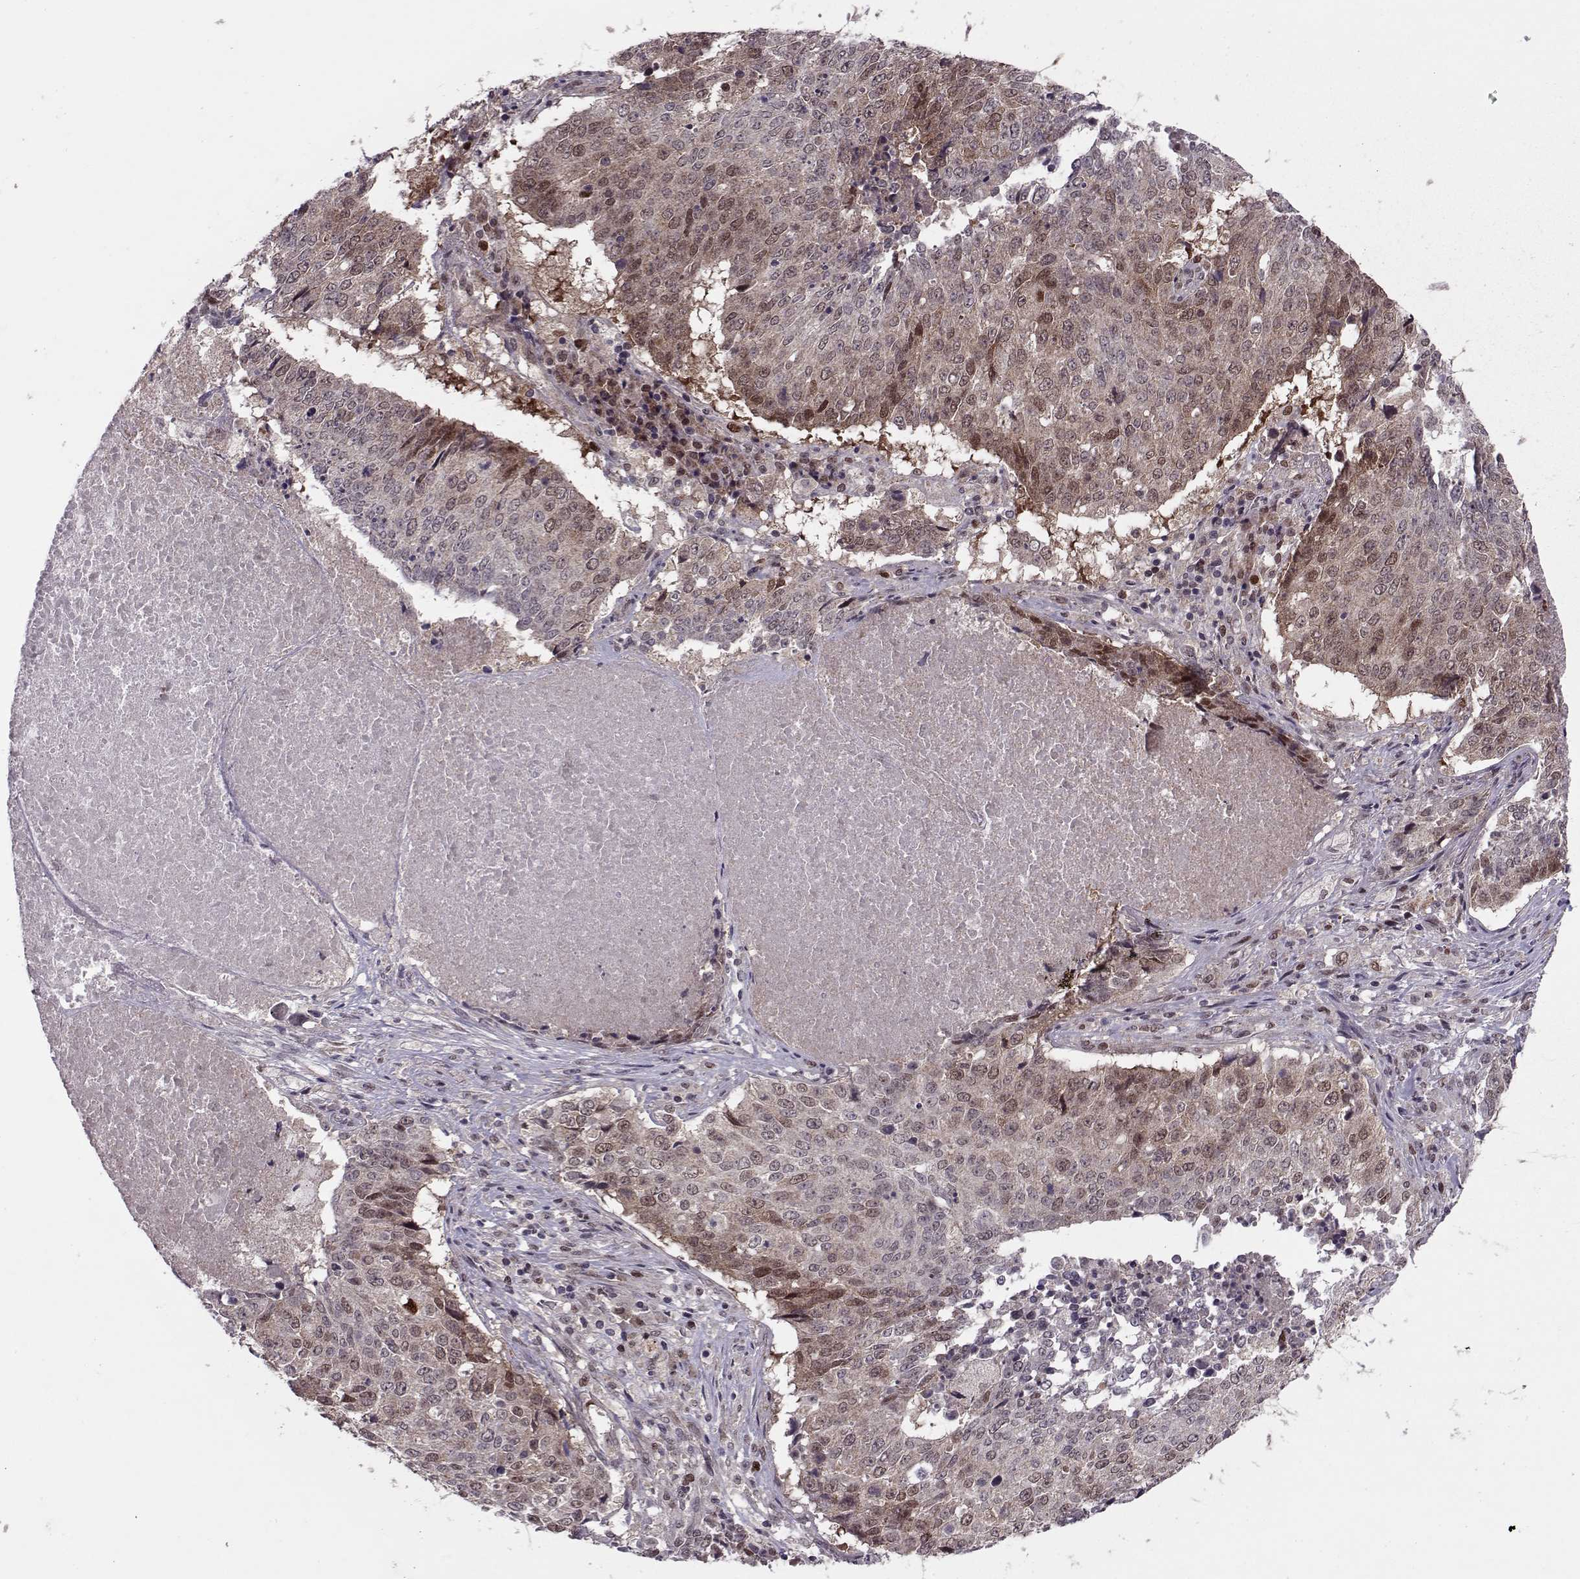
{"staining": {"intensity": "weak", "quantity": "25%-75%", "location": "cytoplasmic/membranous,nuclear"}, "tissue": "lung cancer", "cell_type": "Tumor cells", "image_type": "cancer", "snomed": [{"axis": "morphology", "description": "Normal tissue, NOS"}, {"axis": "morphology", "description": "Squamous cell carcinoma, NOS"}, {"axis": "topography", "description": "Bronchus"}, {"axis": "topography", "description": "Lung"}], "caption": "Lung cancer (squamous cell carcinoma) stained with a protein marker exhibits weak staining in tumor cells.", "gene": "CDK4", "patient": {"sex": "male", "age": 64}}